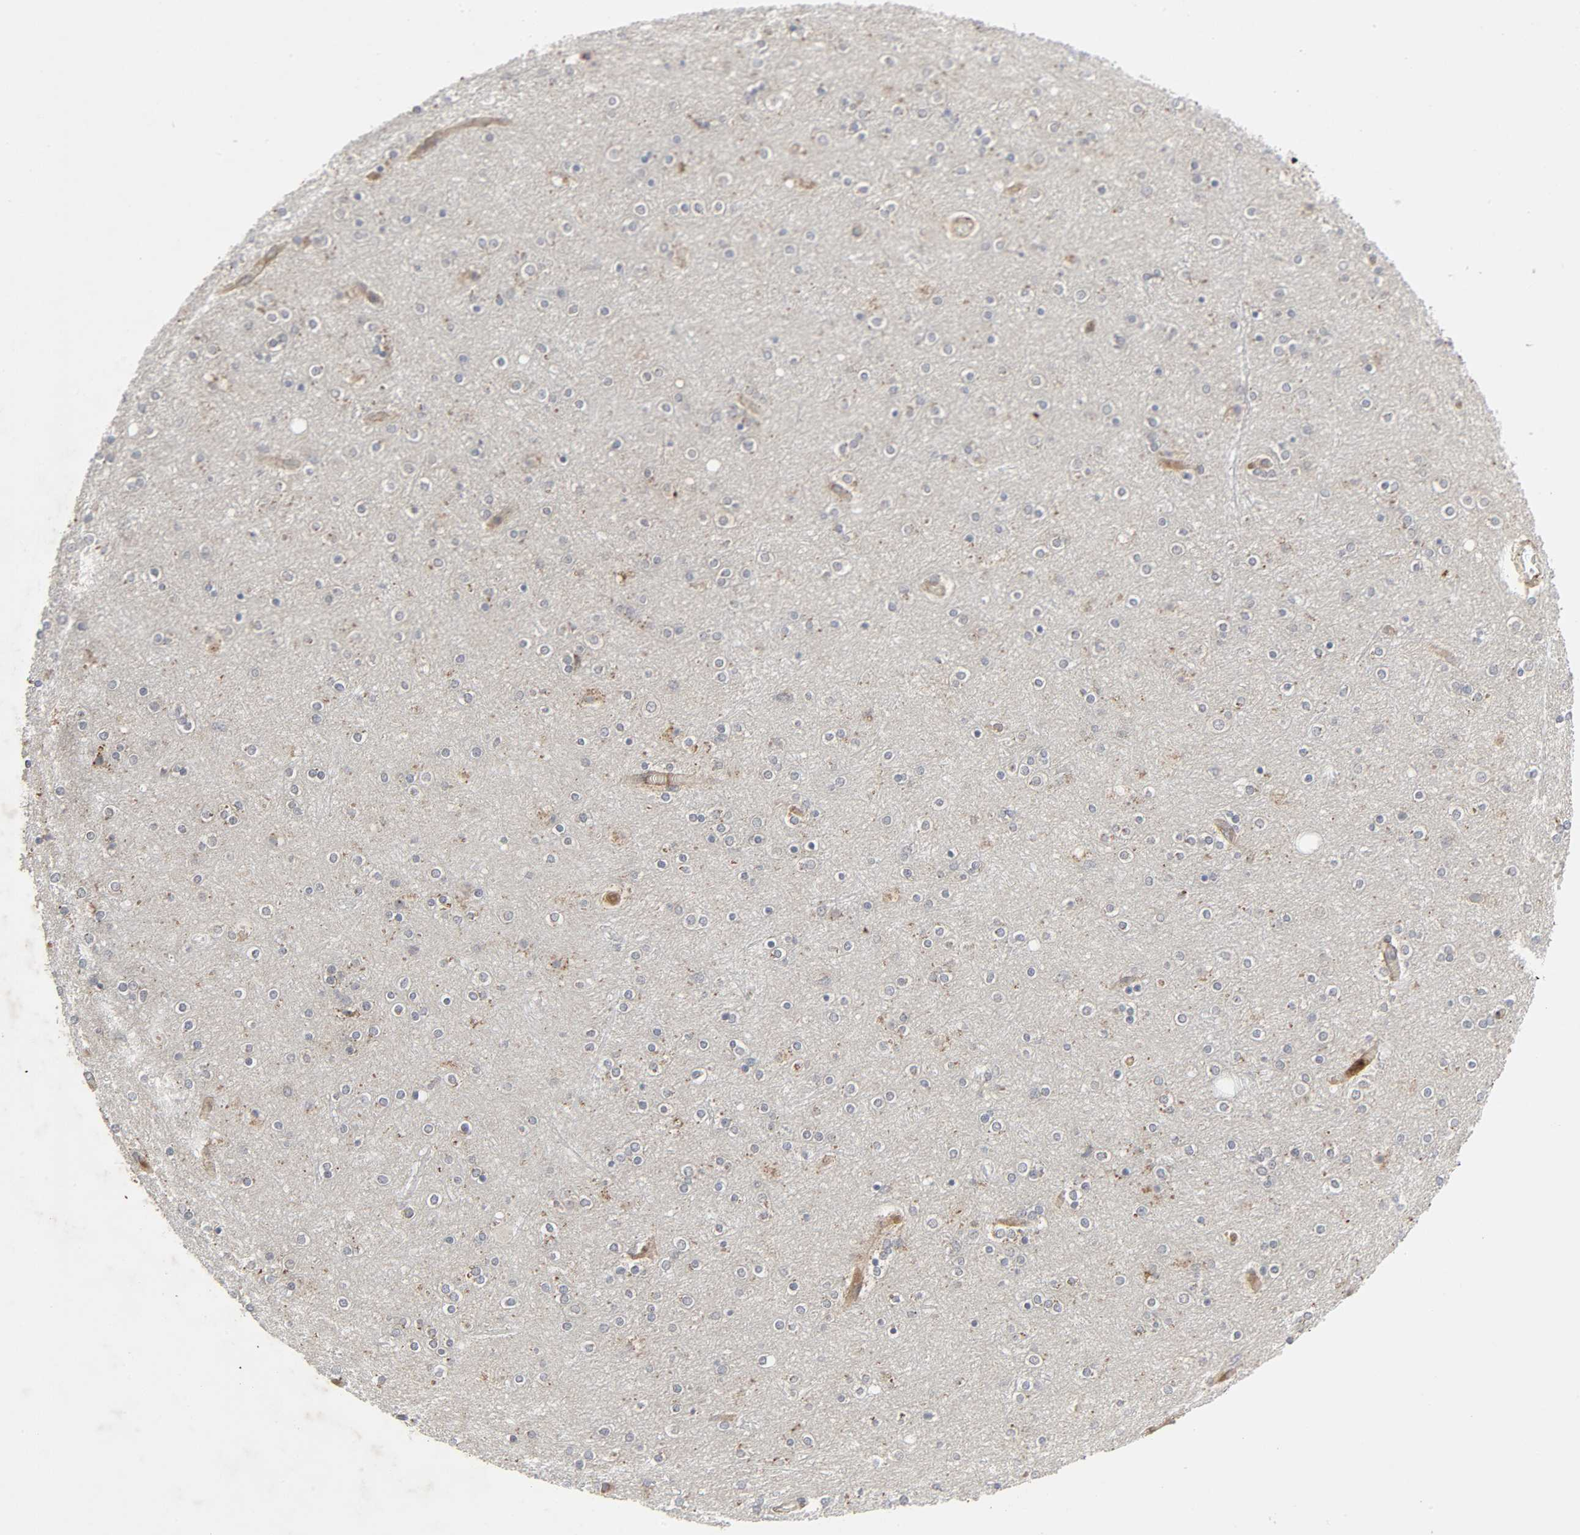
{"staining": {"intensity": "negative", "quantity": "none", "location": "none"}, "tissue": "cerebral cortex", "cell_type": "Endothelial cells", "image_type": "normal", "snomed": [{"axis": "morphology", "description": "Normal tissue, NOS"}, {"axis": "topography", "description": "Cerebral cortex"}], "caption": "There is no significant expression in endothelial cells of cerebral cortex. (Brightfield microscopy of DAB (3,3'-diaminobenzidine) immunohistochemistry (IHC) at high magnification).", "gene": "ADCY4", "patient": {"sex": "female", "age": 54}}